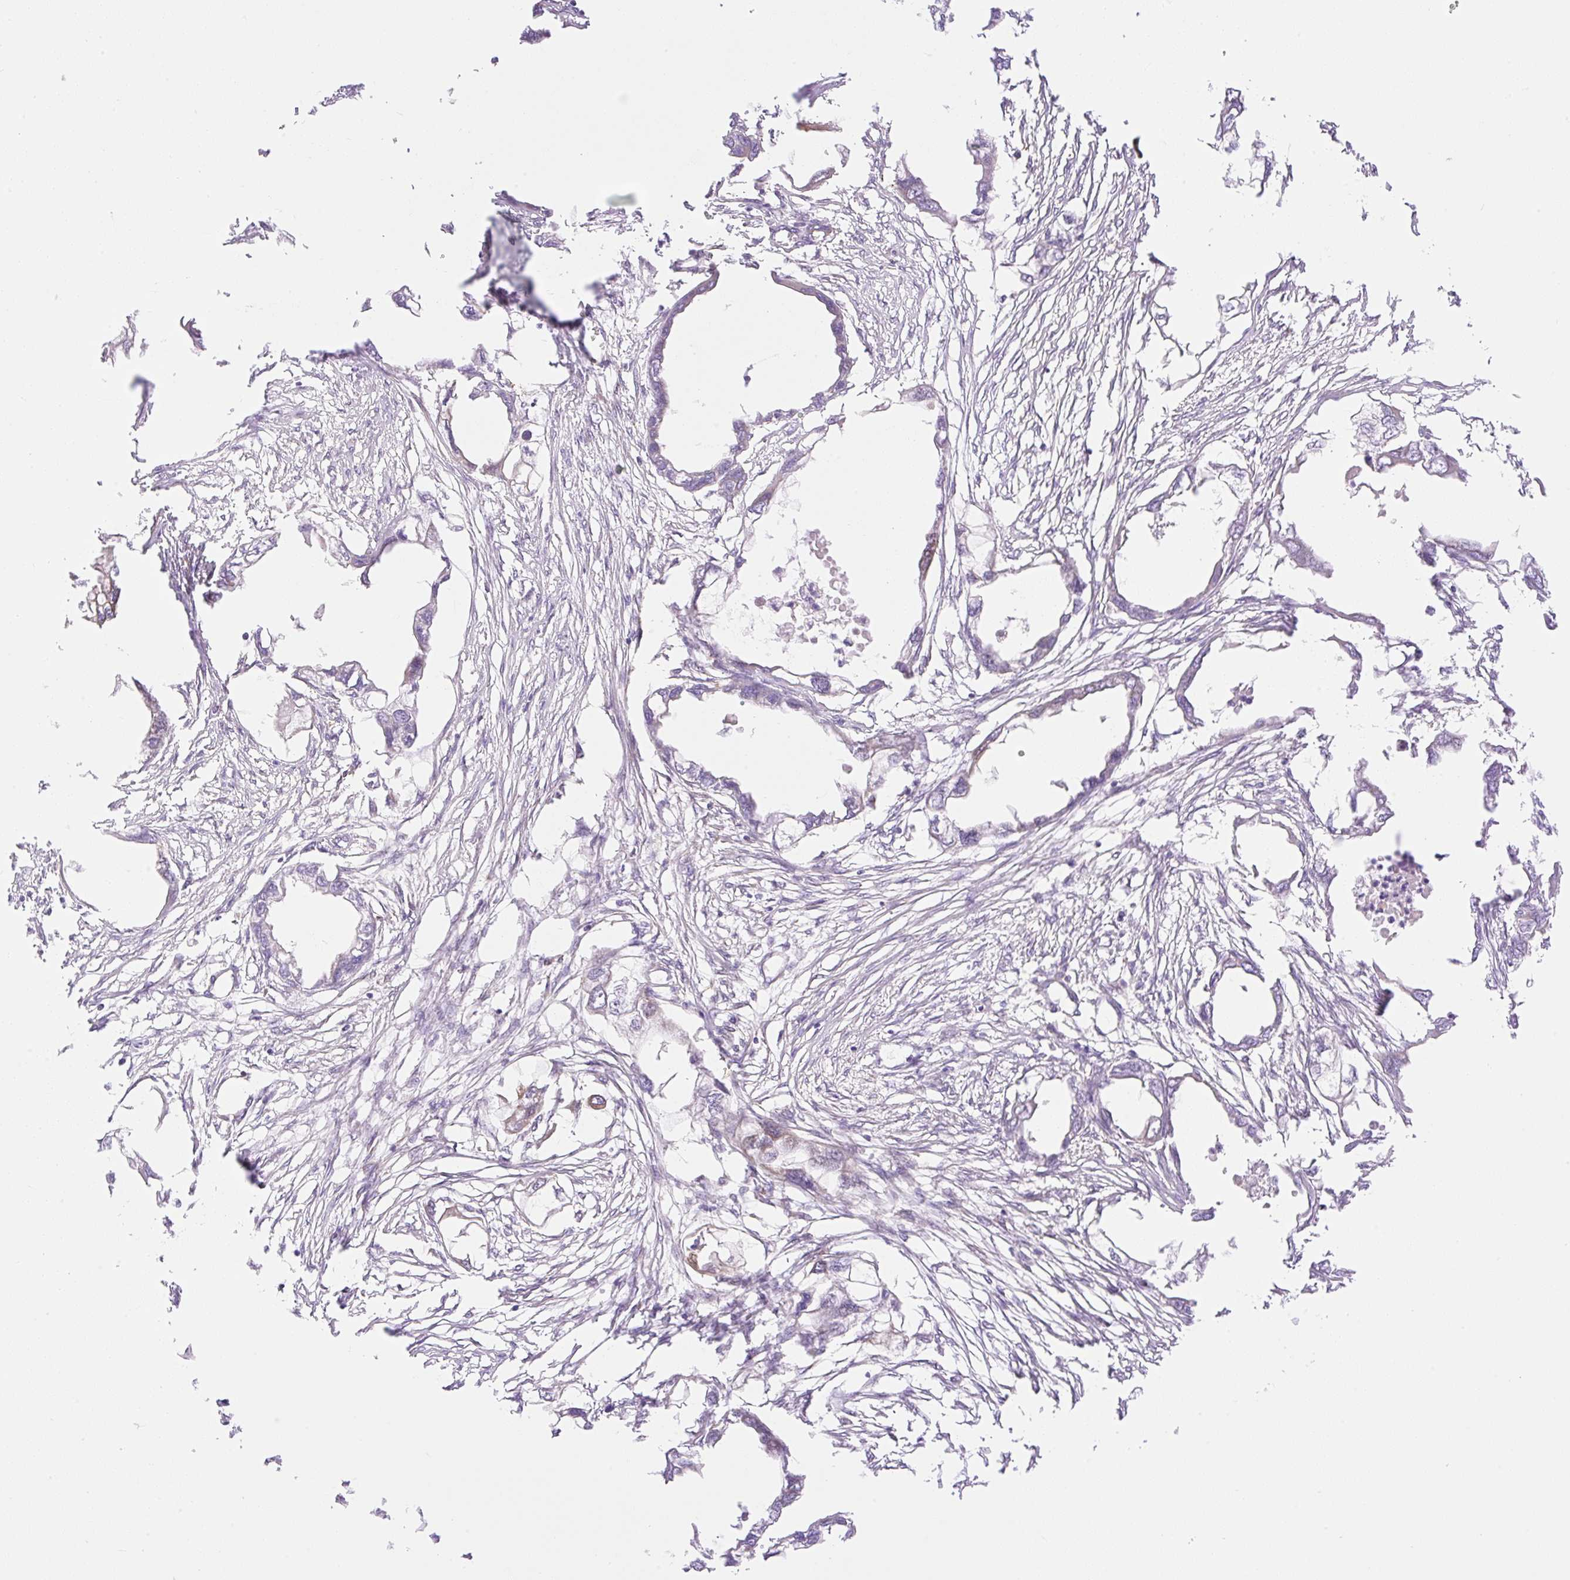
{"staining": {"intensity": "negative", "quantity": "none", "location": "none"}, "tissue": "endometrial cancer", "cell_type": "Tumor cells", "image_type": "cancer", "snomed": [{"axis": "morphology", "description": "Adenocarcinoma, NOS"}, {"axis": "morphology", "description": "Adenocarcinoma, metastatic, NOS"}, {"axis": "topography", "description": "Adipose tissue"}, {"axis": "topography", "description": "Endometrium"}], "caption": "There is no significant positivity in tumor cells of adenocarcinoma (endometrial).", "gene": "ZFP41", "patient": {"sex": "female", "age": 67}}